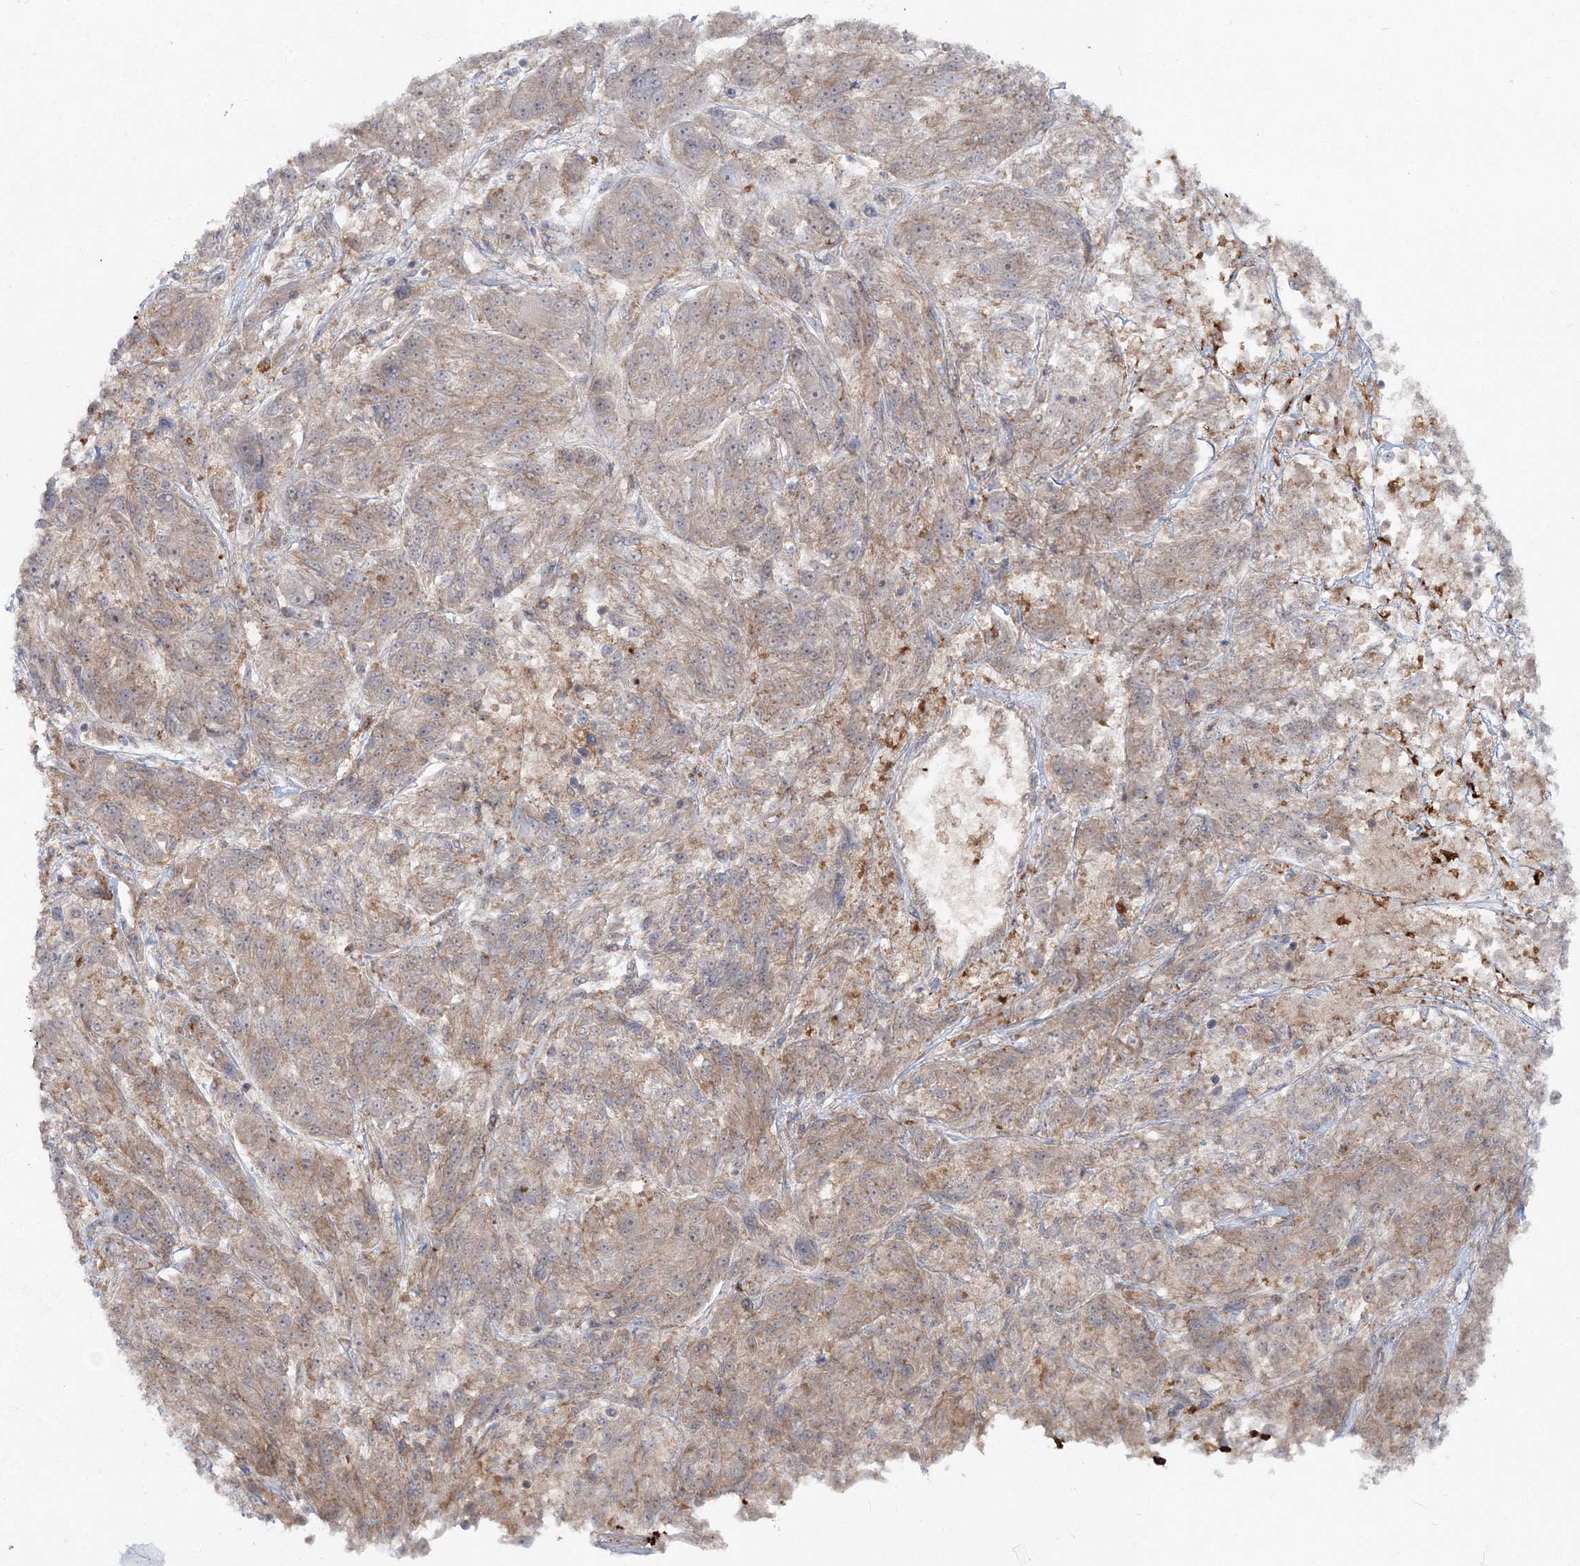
{"staining": {"intensity": "weak", "quantity": "<25%", "location": "cytoplasmic/membranous"}, "tissue": "melanoma", "cell_type": "Tumor cells", "image_type": "cancer", "snomed": [{"axis": "morphology", "description": "Malignant melanoma, NOS"}, {"axis": "topography", "description": "Skin"}], "caption": "Photomicrograph shows no significant protein staining in tumor cells of malignant melanoma.", "gene": "PCBD2", "patient": {"sex": "male", "age": 53}}